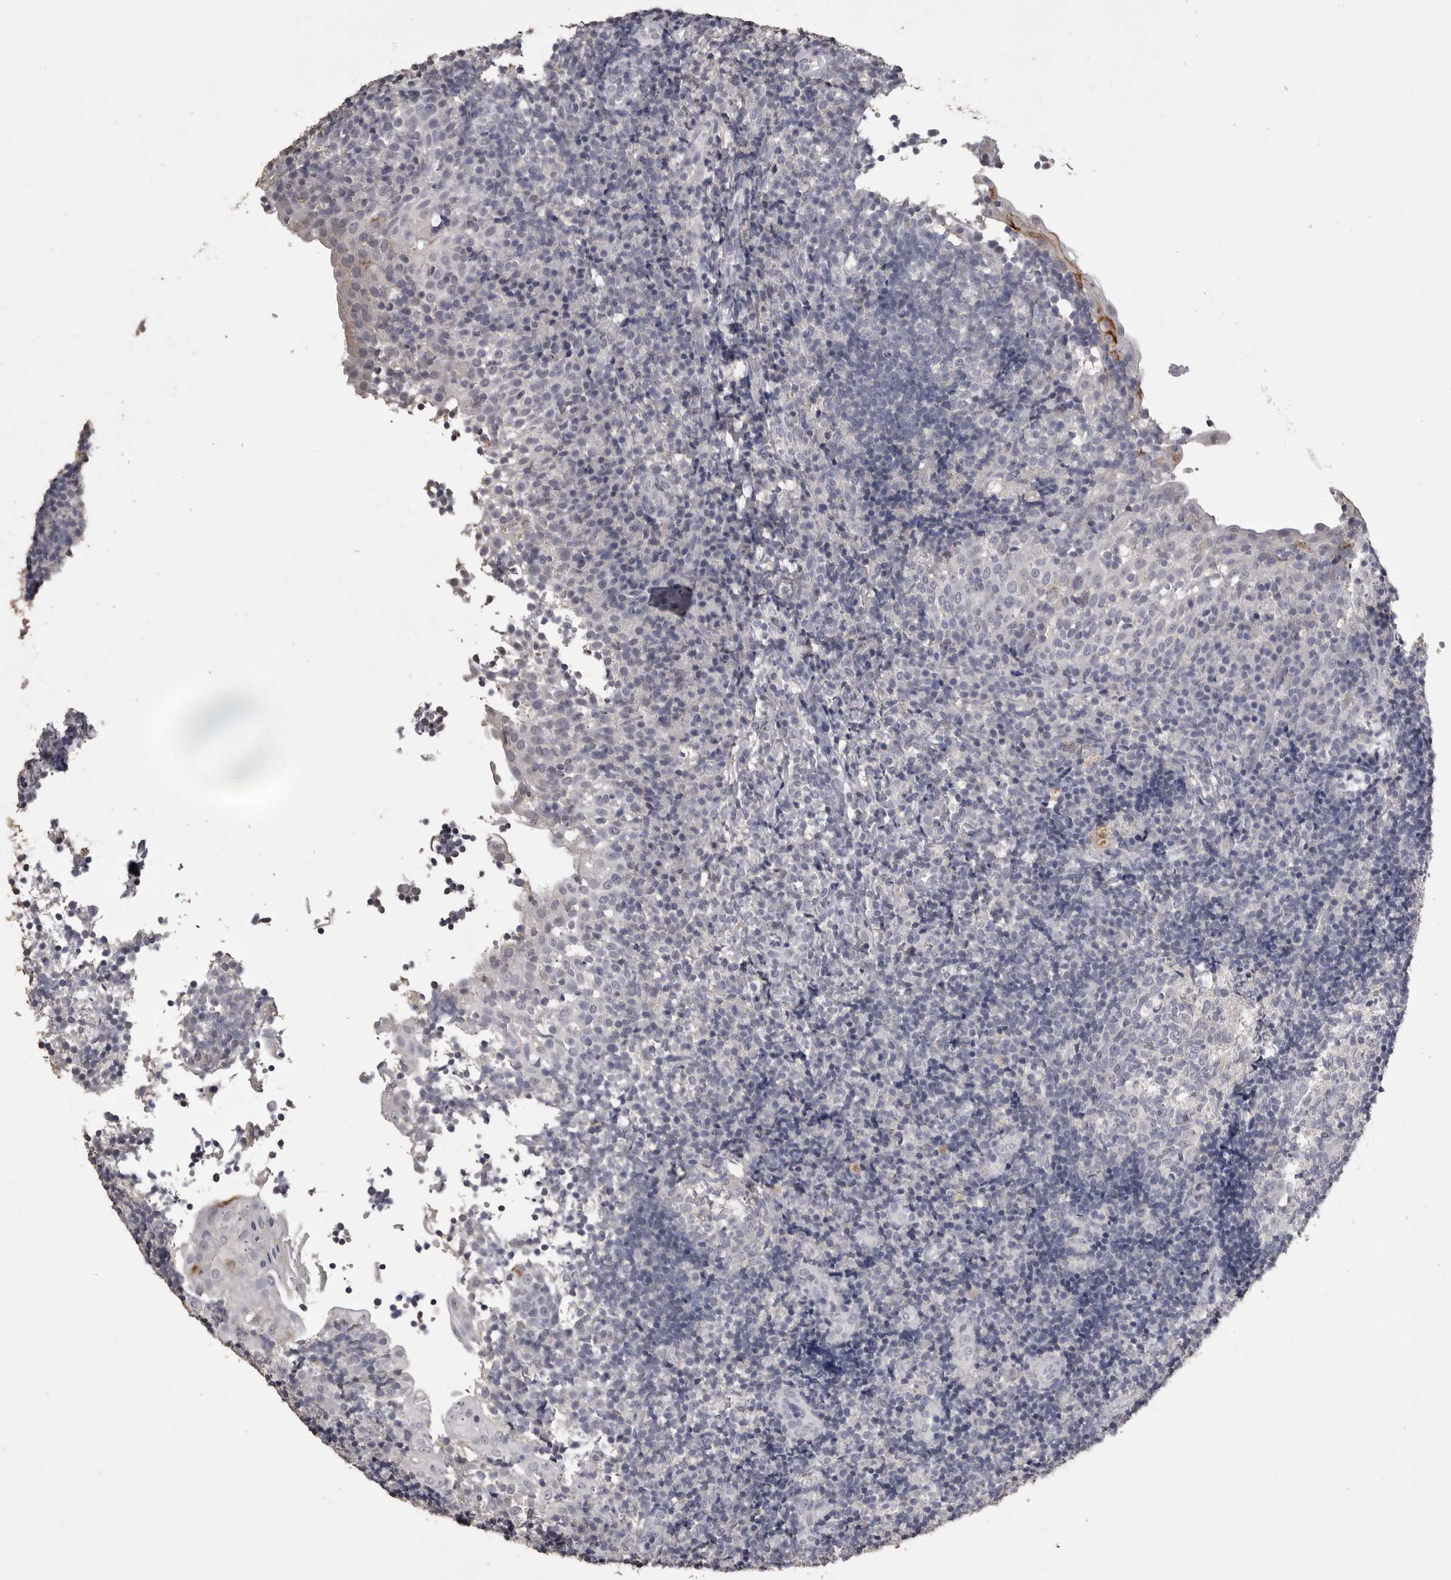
{"staining": {"intensity": "negative", "quantity": "none", "location": "none"}, "tissue": "tonsil", "cell_type": "Germinal center cells", "image_type": "normal", "snomed": [{"axis": "morphology", "description": "Normal tissue, NOS"}, {"axis": "topography", "description": "Tonsil"}], "caption": "IHC image of normal human tonsil stained for a protein (brown), which shows no staining in germinal center cells.", "gene": "MMP7", "patient": {"sex": "female", "age": 40}}